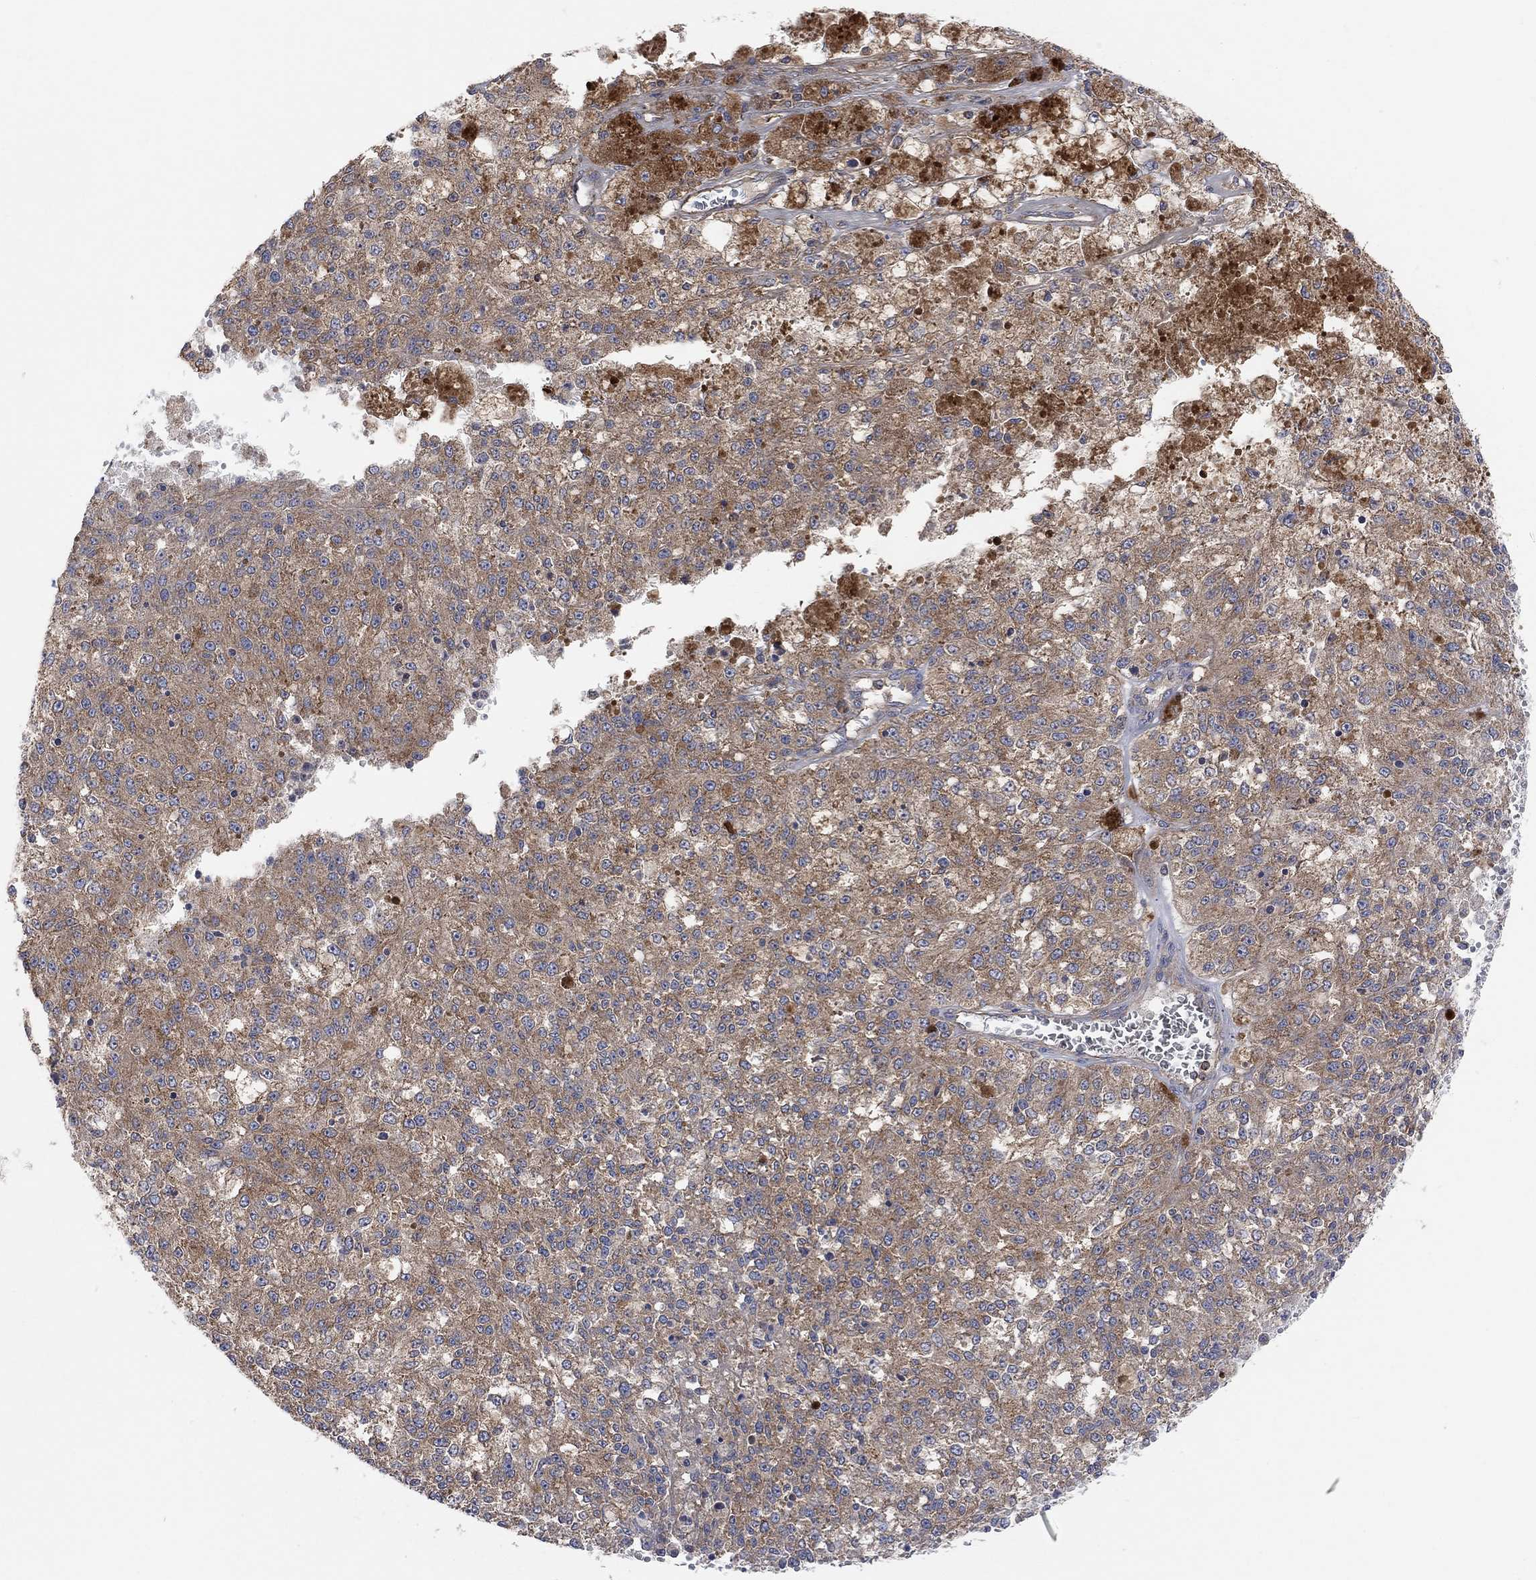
{"staining": {"intensity": "weak", "quantity": "25%-75%", "location": "cytoplasmic/membranous"}, "tissue": "melanoma", "cell_type": "Tumor cells", "image_type": "cancer", "snomed": [{"axis": "morphology", "description": "Malignant melanoma, Metastatic site"}, {"axis": "topography", "description": "Lymph node"}], "caption": "Human malignant melanoma (metastatic site) stained with a protein marker reveals weak staining in tumor cells.", "gene": "BLOC1S3", "patient": {"sex": "female", "age": 64}}